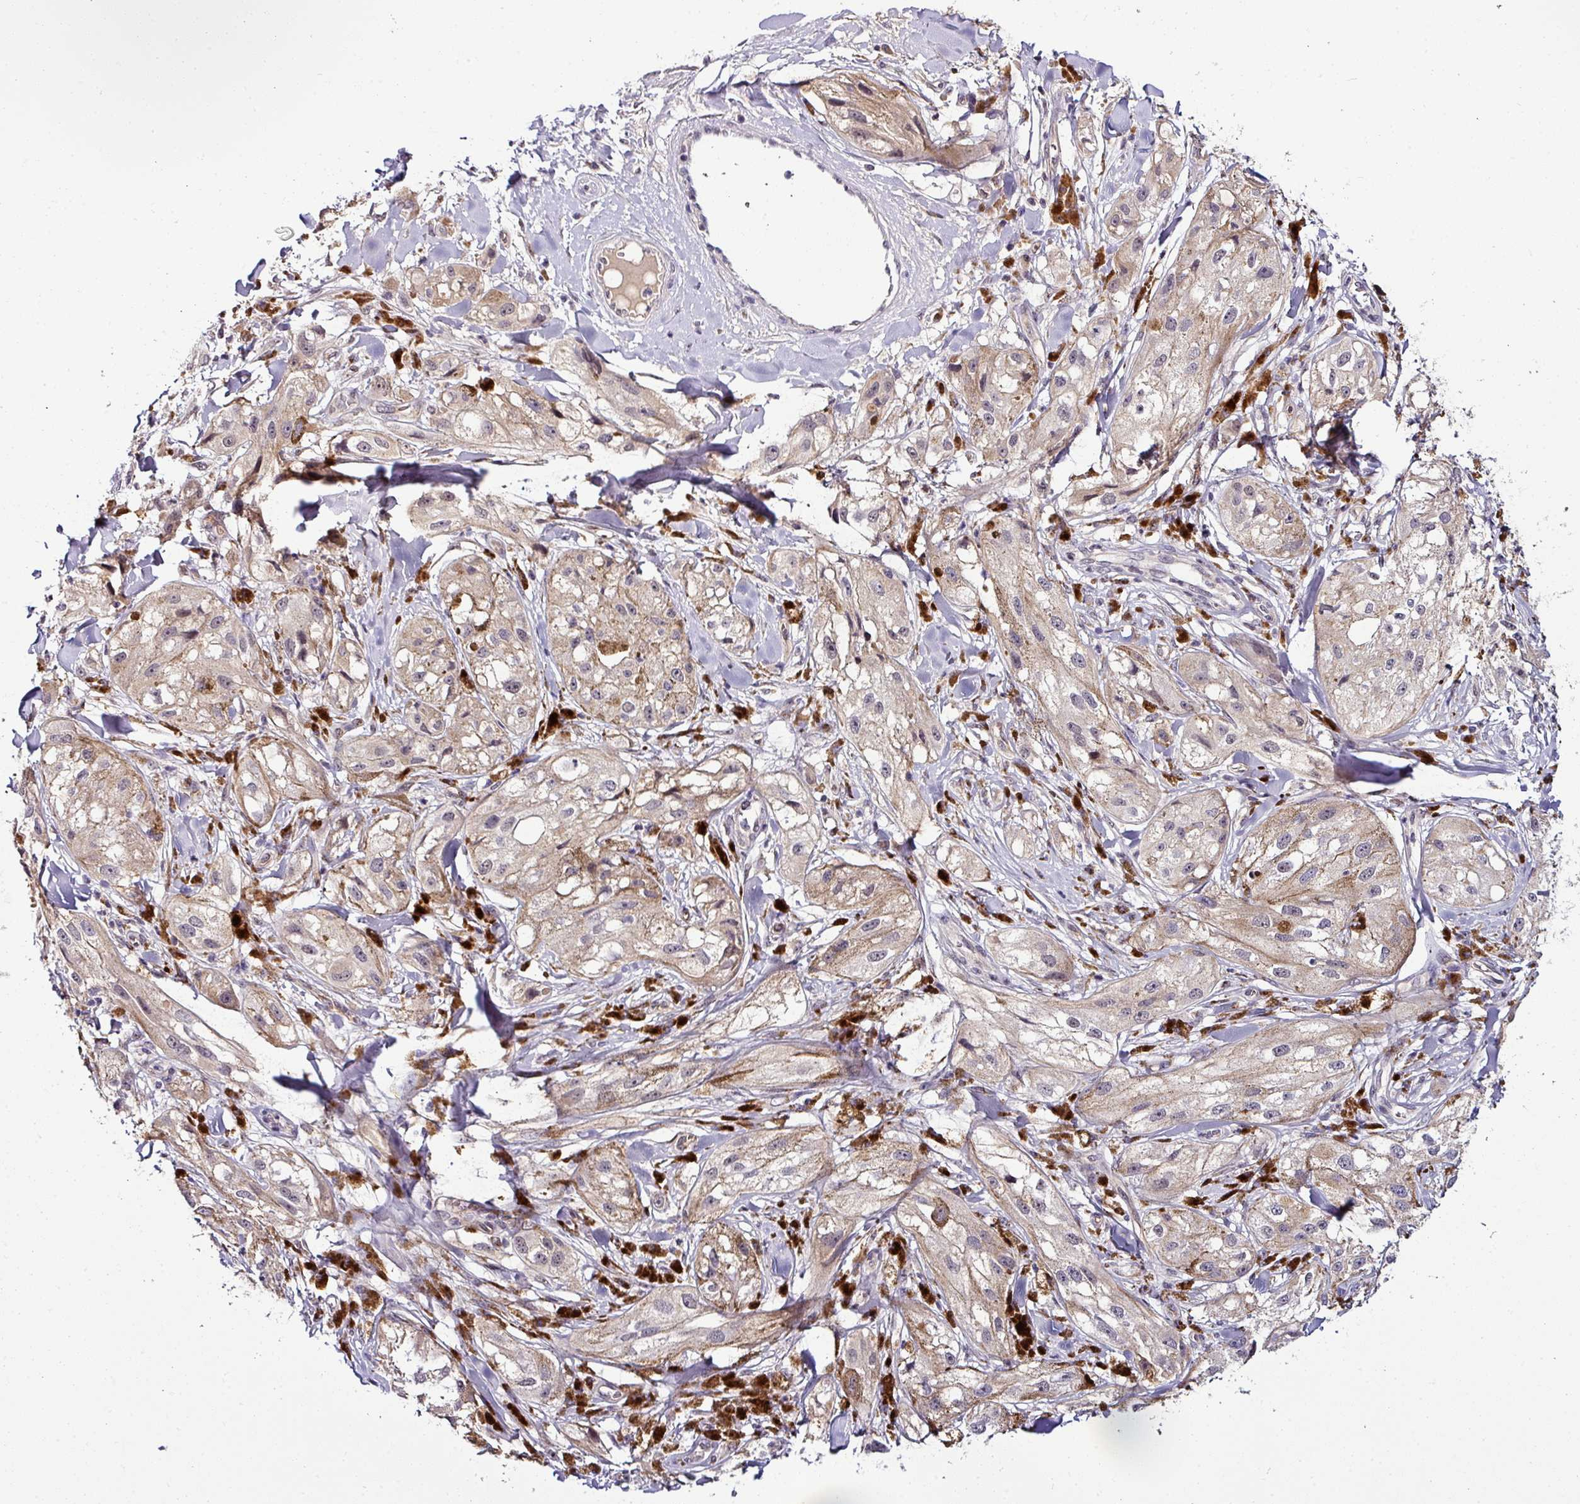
{"staining": {"intensity": "weak", "quantity": "<25%", "location": "cytoplasmic/membranous"}, "tissue": "melanoma", "cell_type": "Tumor cells", "image_type": "cancer", "snomed": [{"axis": "morphology", "description": "Malignant melanoma, NOS"}, {"axis": "topography", "description": "Skin"}], "caption": "Malignant melanoma was stained to show a protein in brown. There is no significant staining in tumor cells.", "gene": "NAPSA", "patient": {"sex": "male", "age": 88}}